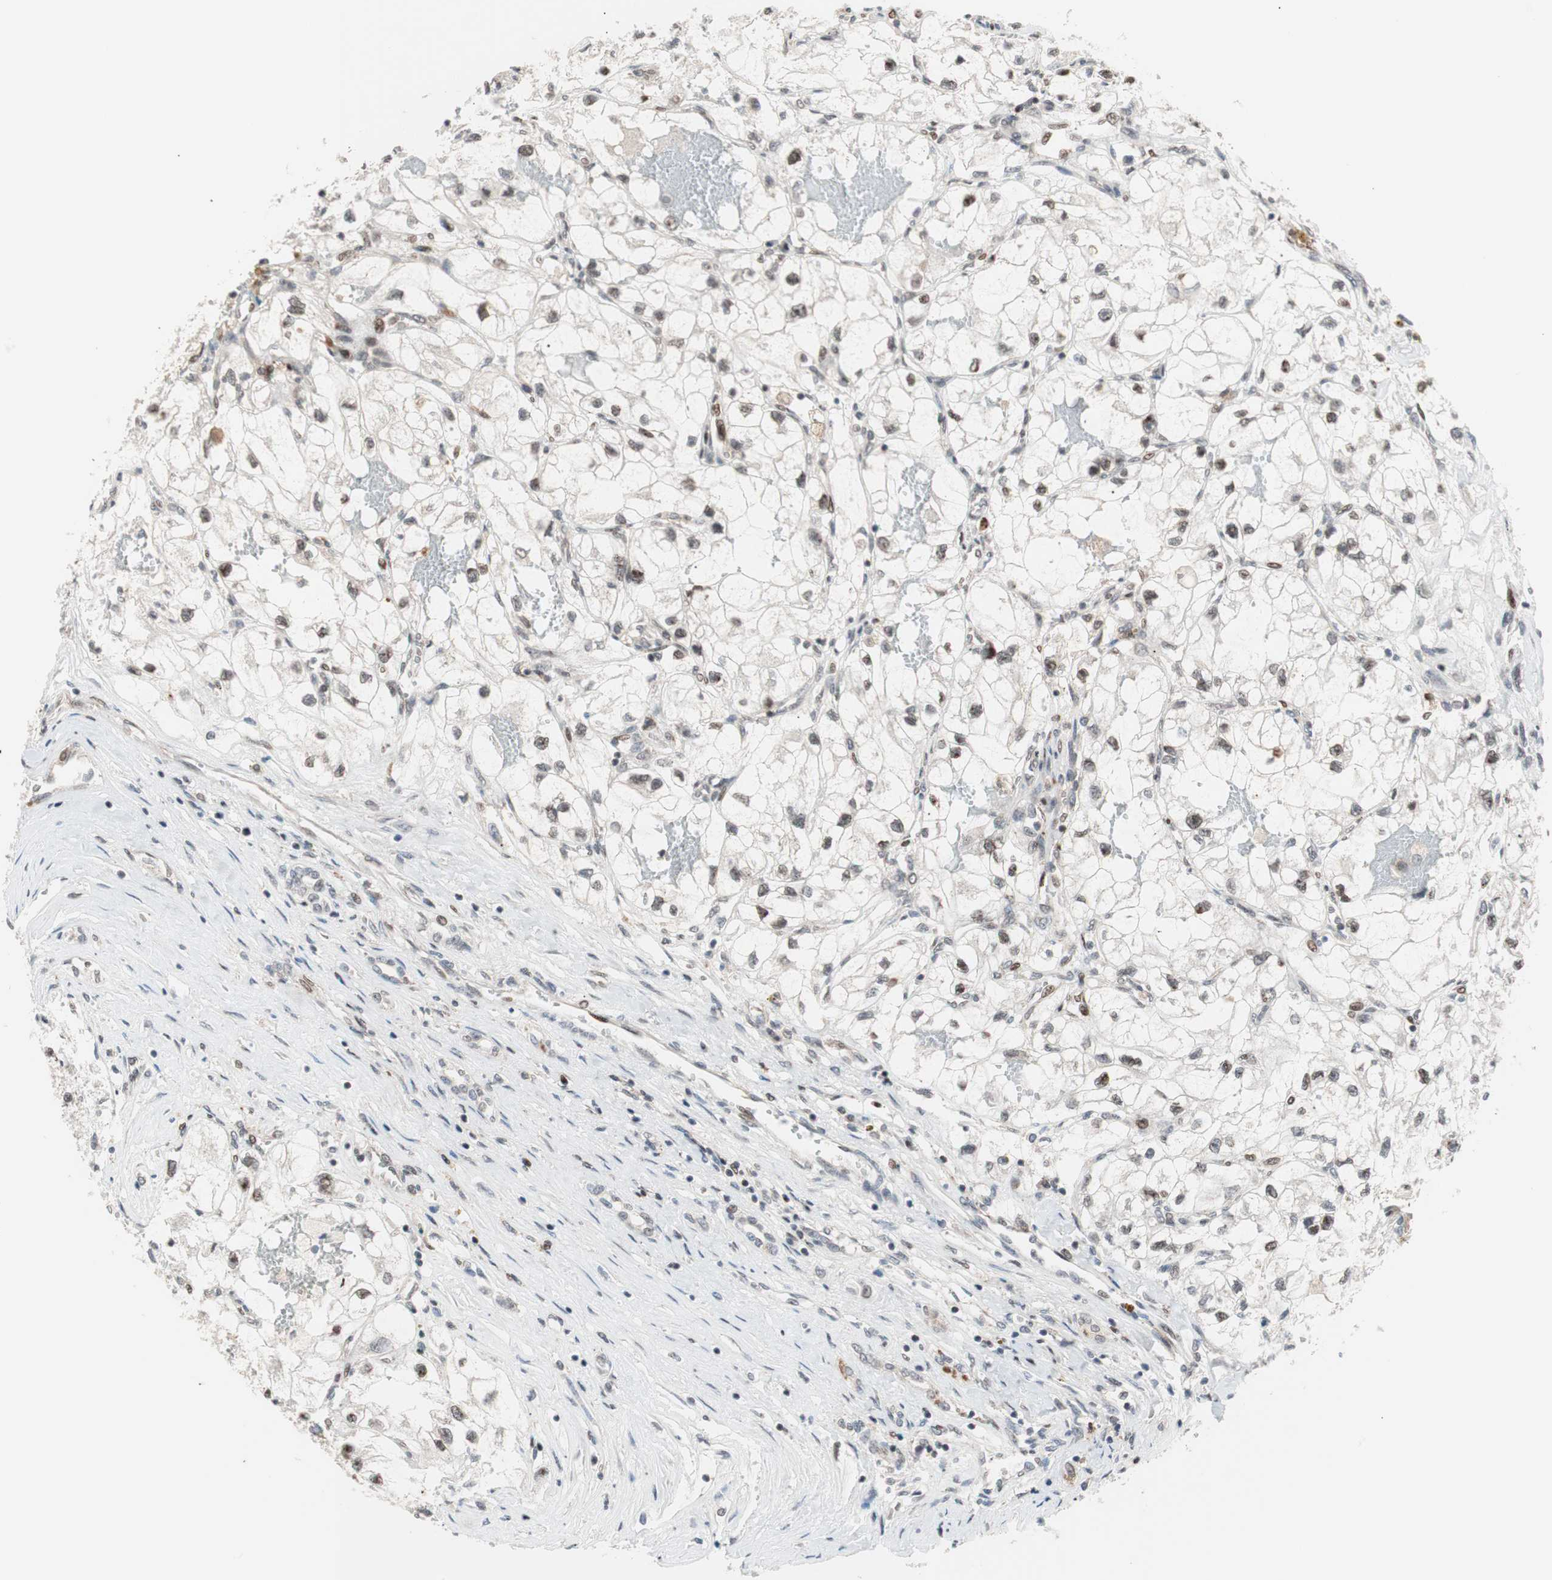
{"staining": {"intensity": "weak", "quantity": "25%-75%", "location": "nuclear"}, "tissue": "renal cancer", "cell_type": "Tumor cells", "image_type": "cancer", "snomed": [{"axis": "morphology", "description": "Adenocarcinoma, NOS"}, {"axis": "topography", "description": "Kidney"}], "caption": "Renal cancer stained for a protein demonstrates weak nuclear positivity in tumor cells.", "gene": "POLH", "patient": {"sex": "female", "age": 70}}